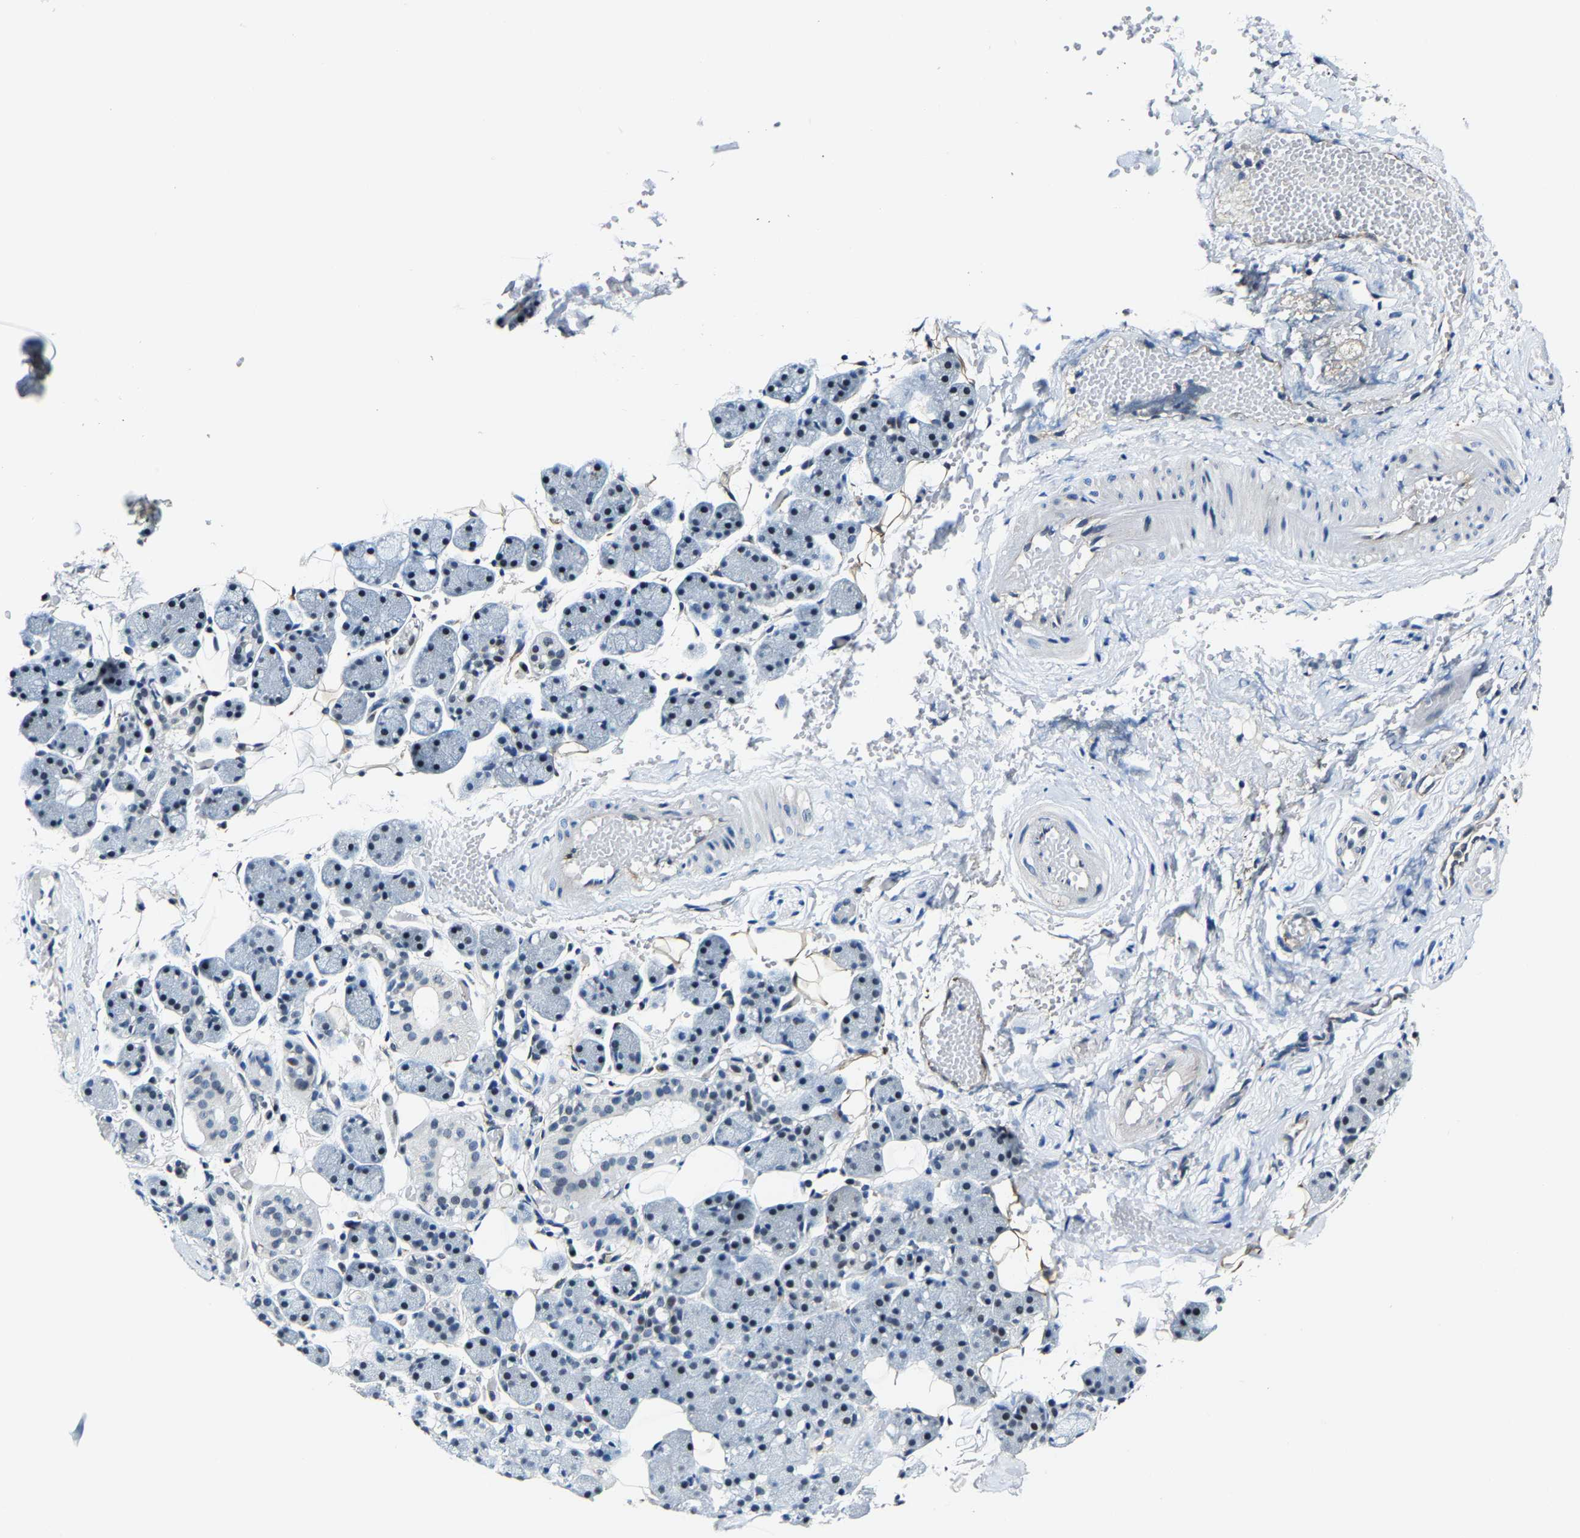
{"staining": {"intensity": "negative", "quantity": "none", "location": "none"}, "tissue": "salivary gland", "cell_type": "Glandular cells", "image_type": "normal", "snomed": [{"axis": "morphology", "description": "Normal tissue, NOS"}, {"axis": "topography", "description": "Salivary gland"}], "caption": "The histopathology image shows no significant expression in glandular cells of salivary gland.", "gene": "METTL1", "patient": {"sex": "female", "age": 33}}